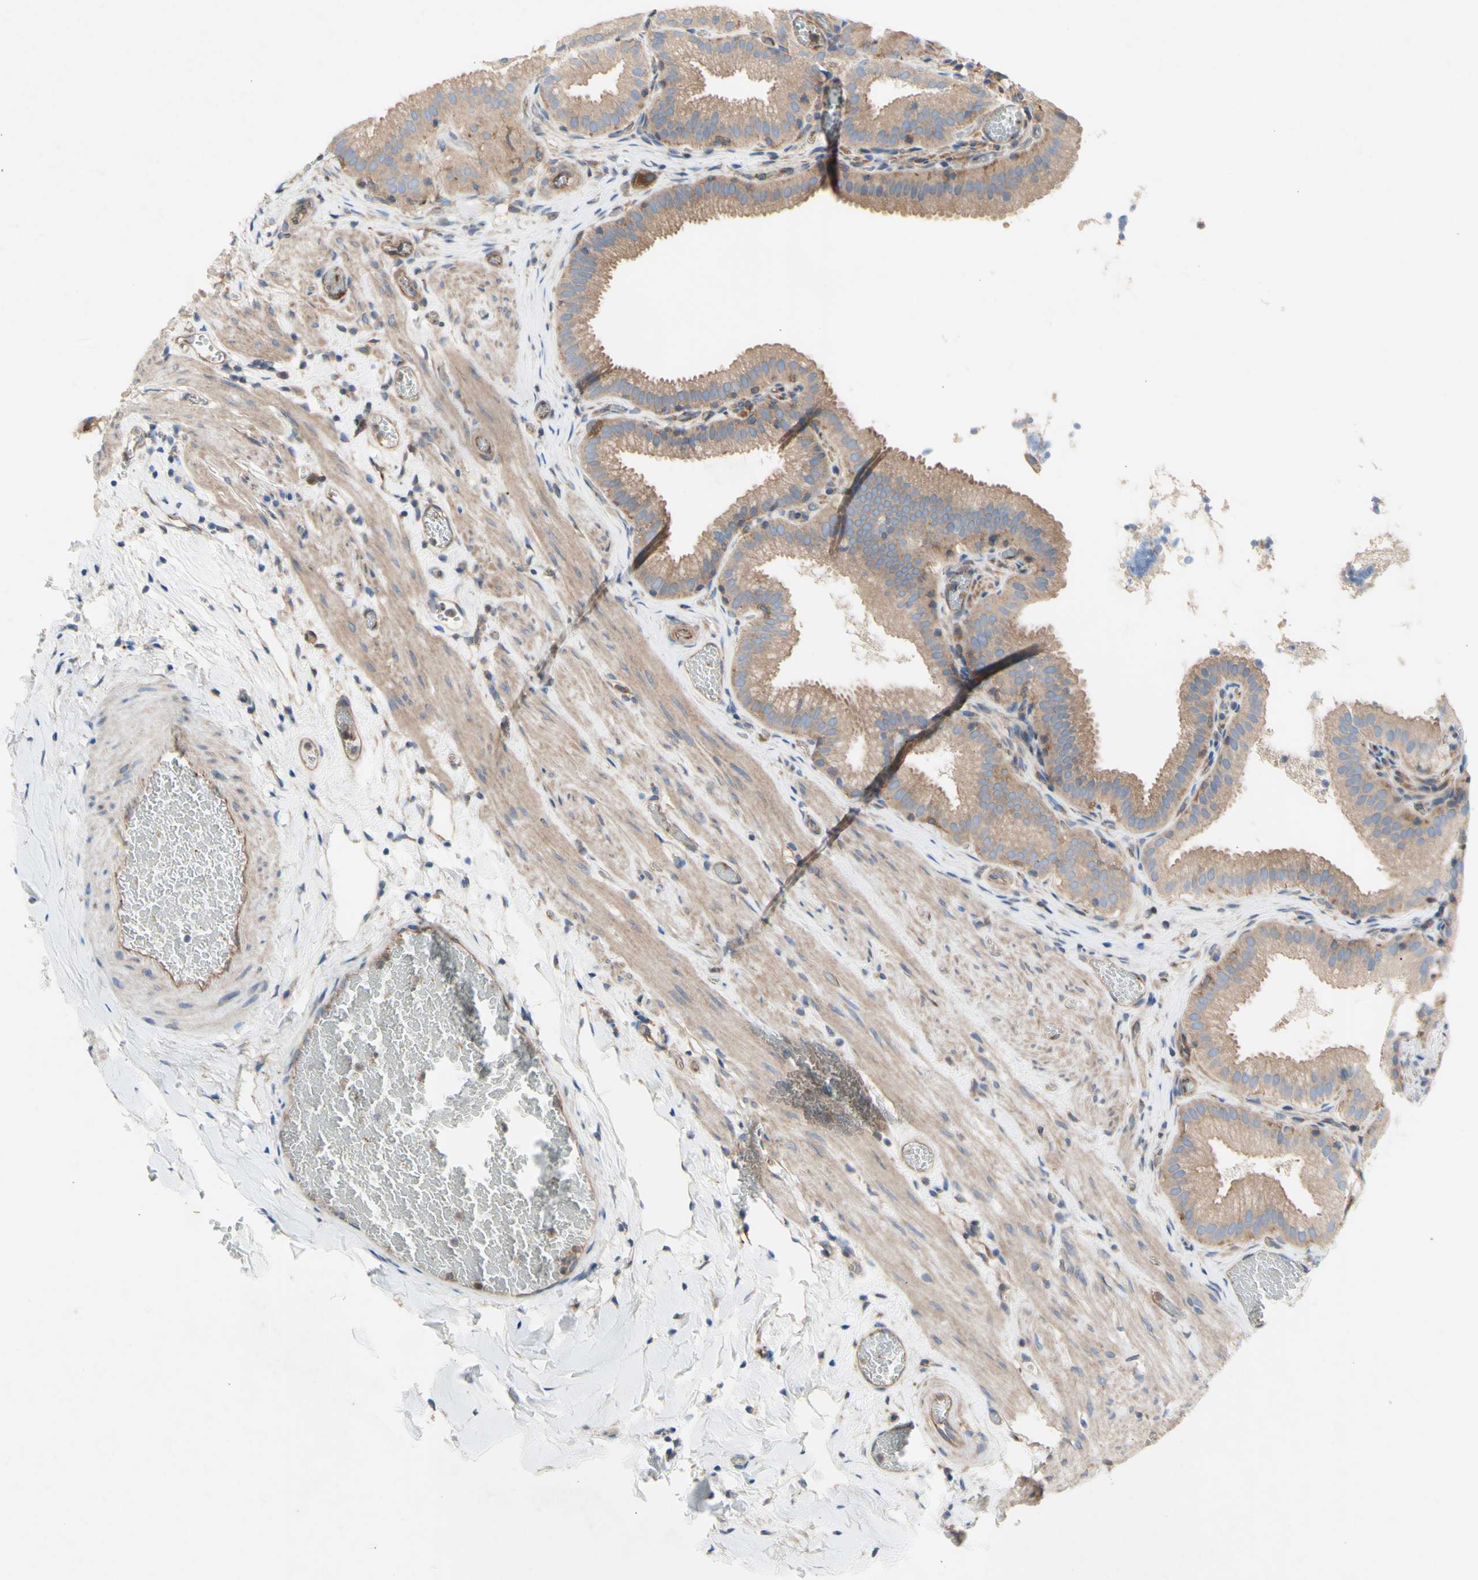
{"staining": {"intensity": "weak", "quantity": ">75%", "location": "cytoplasmic/membranous"}, "tissue": "gallbladder", "cell_type": "Glandular cells", "image_type": "normal", "snomed": [{"axis": "morphology", "description": "Normal tissue, NOS"}, {"axis": "topography", "description": "Gallbladder"}], "caption": "This photomicrograph reveals IHC staining of benign human gallbladder, with low weak cytoplasmic/membranous staining in about >75% of glandular cells.", "gene": "KLC1", "patient": {"sex": "male", "age": 54}}